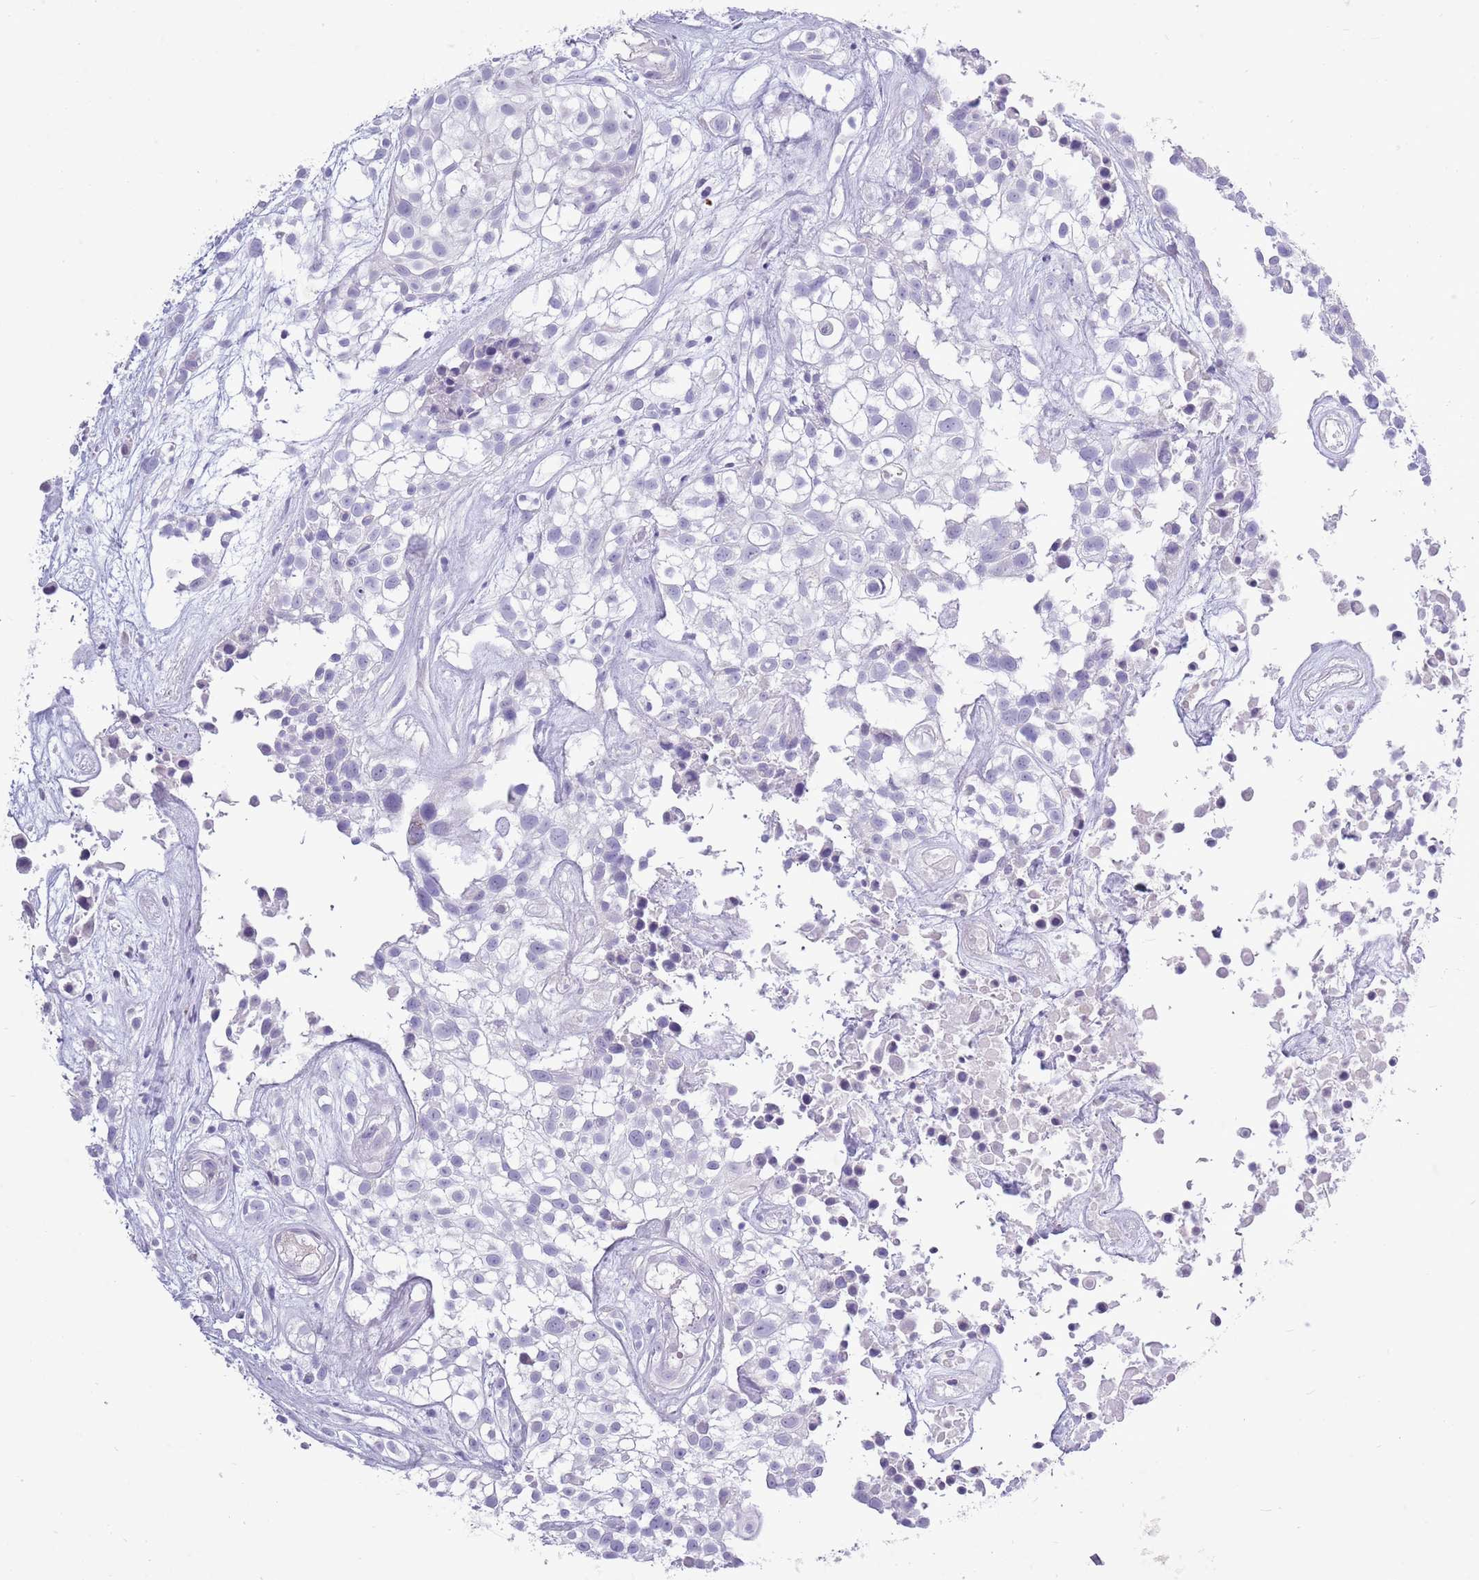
{"staining": {"intensity": "negative", "quantity": "none", "location": "none"}, "tissue": "urothelial cancer", "cell_type": "Tumor cells", "image_type": "cancer", "snomed": [{"axis": "morphology", "description": "Urothelial carcinoma, High grade"}, {"axis": "topography", "description": "Urinary bladder"}], "caption": "IHC micrograph of urothelial cancer stained for a protein (brown), which exhibits no staining in tumor cells.", "gene": "ZNF425", "patient": {"sex": "male", "age": 56}}